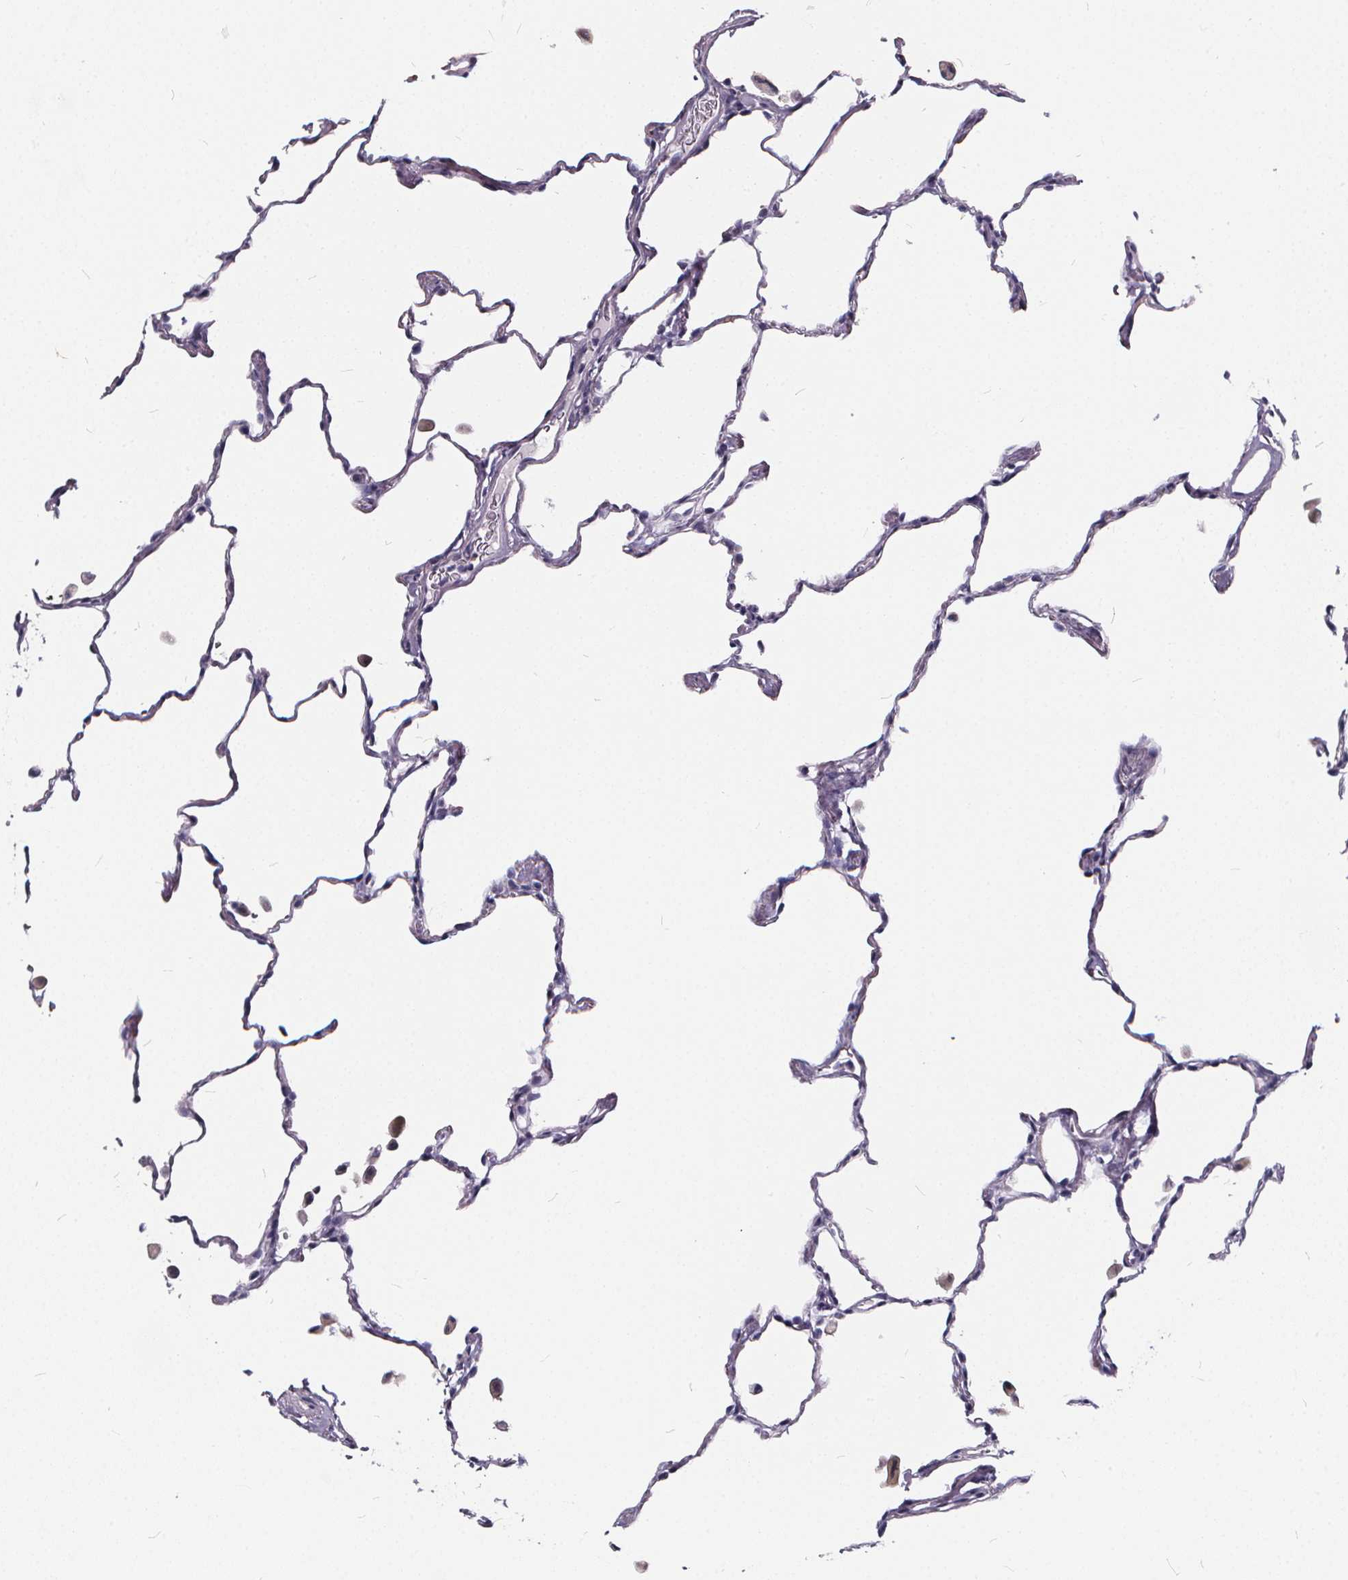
{"staining": {"intensity": "negative", "quantity": "none", "location": "none"}, "tissue": "lung", "cell_type": "Alveolar cells", "image_type": "normal", "snomed": [{"axis": "morphology", "description": "Normal tissue, NOS"}, {"axis": "topography", "description": "Lung"}], "caption": "A high-resolution micrograph shows immunohistochemistry staining of benign lung, which exhibits no significant expression in alveolar cells. (DAB (3,3'-diaminobenzidine) IHC, high magnification).", "gene": "SPEF2", "patient": {"sex": "female", "age": 47}}